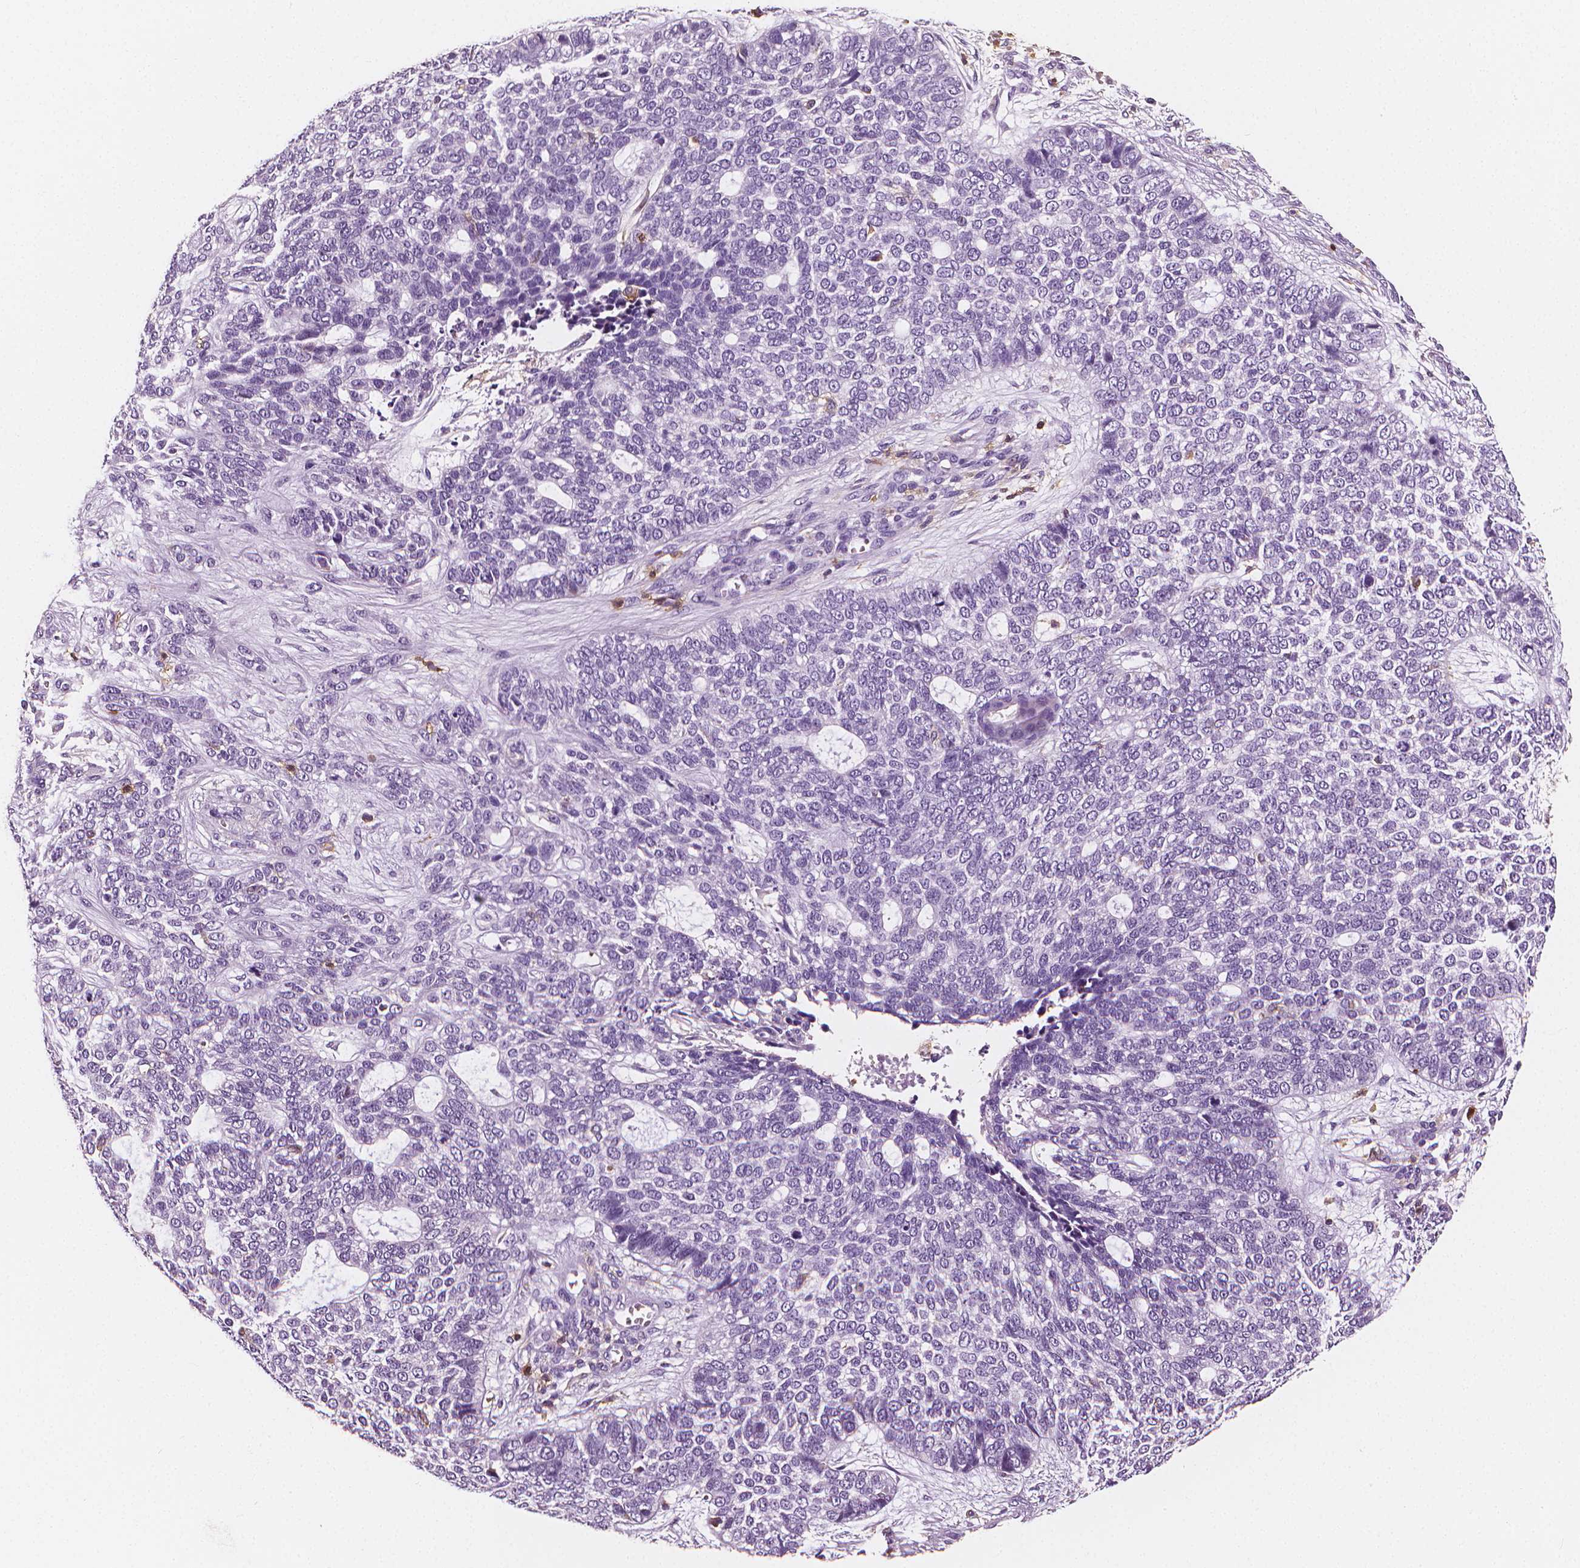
{"staining": {"intensity": "negative", "quantity": "none", "location": "none"}, "tissue": "skin cancer", "cell_type": "Tumor cells", "image_type": "cancer", "snomed": [{"axis": "morphology", "description": "Basal cell carcinoma"}, {"axis": "topography", "description": "Skin"}], "caption": "This is a histopathology image of immunohistochemistry (IHC) staining of skin cancer (basal cell carcinoma), which shows no expression in tumor cells.", "gene": "PTPRC", "patient": {"sex": "female", "age": 69}}